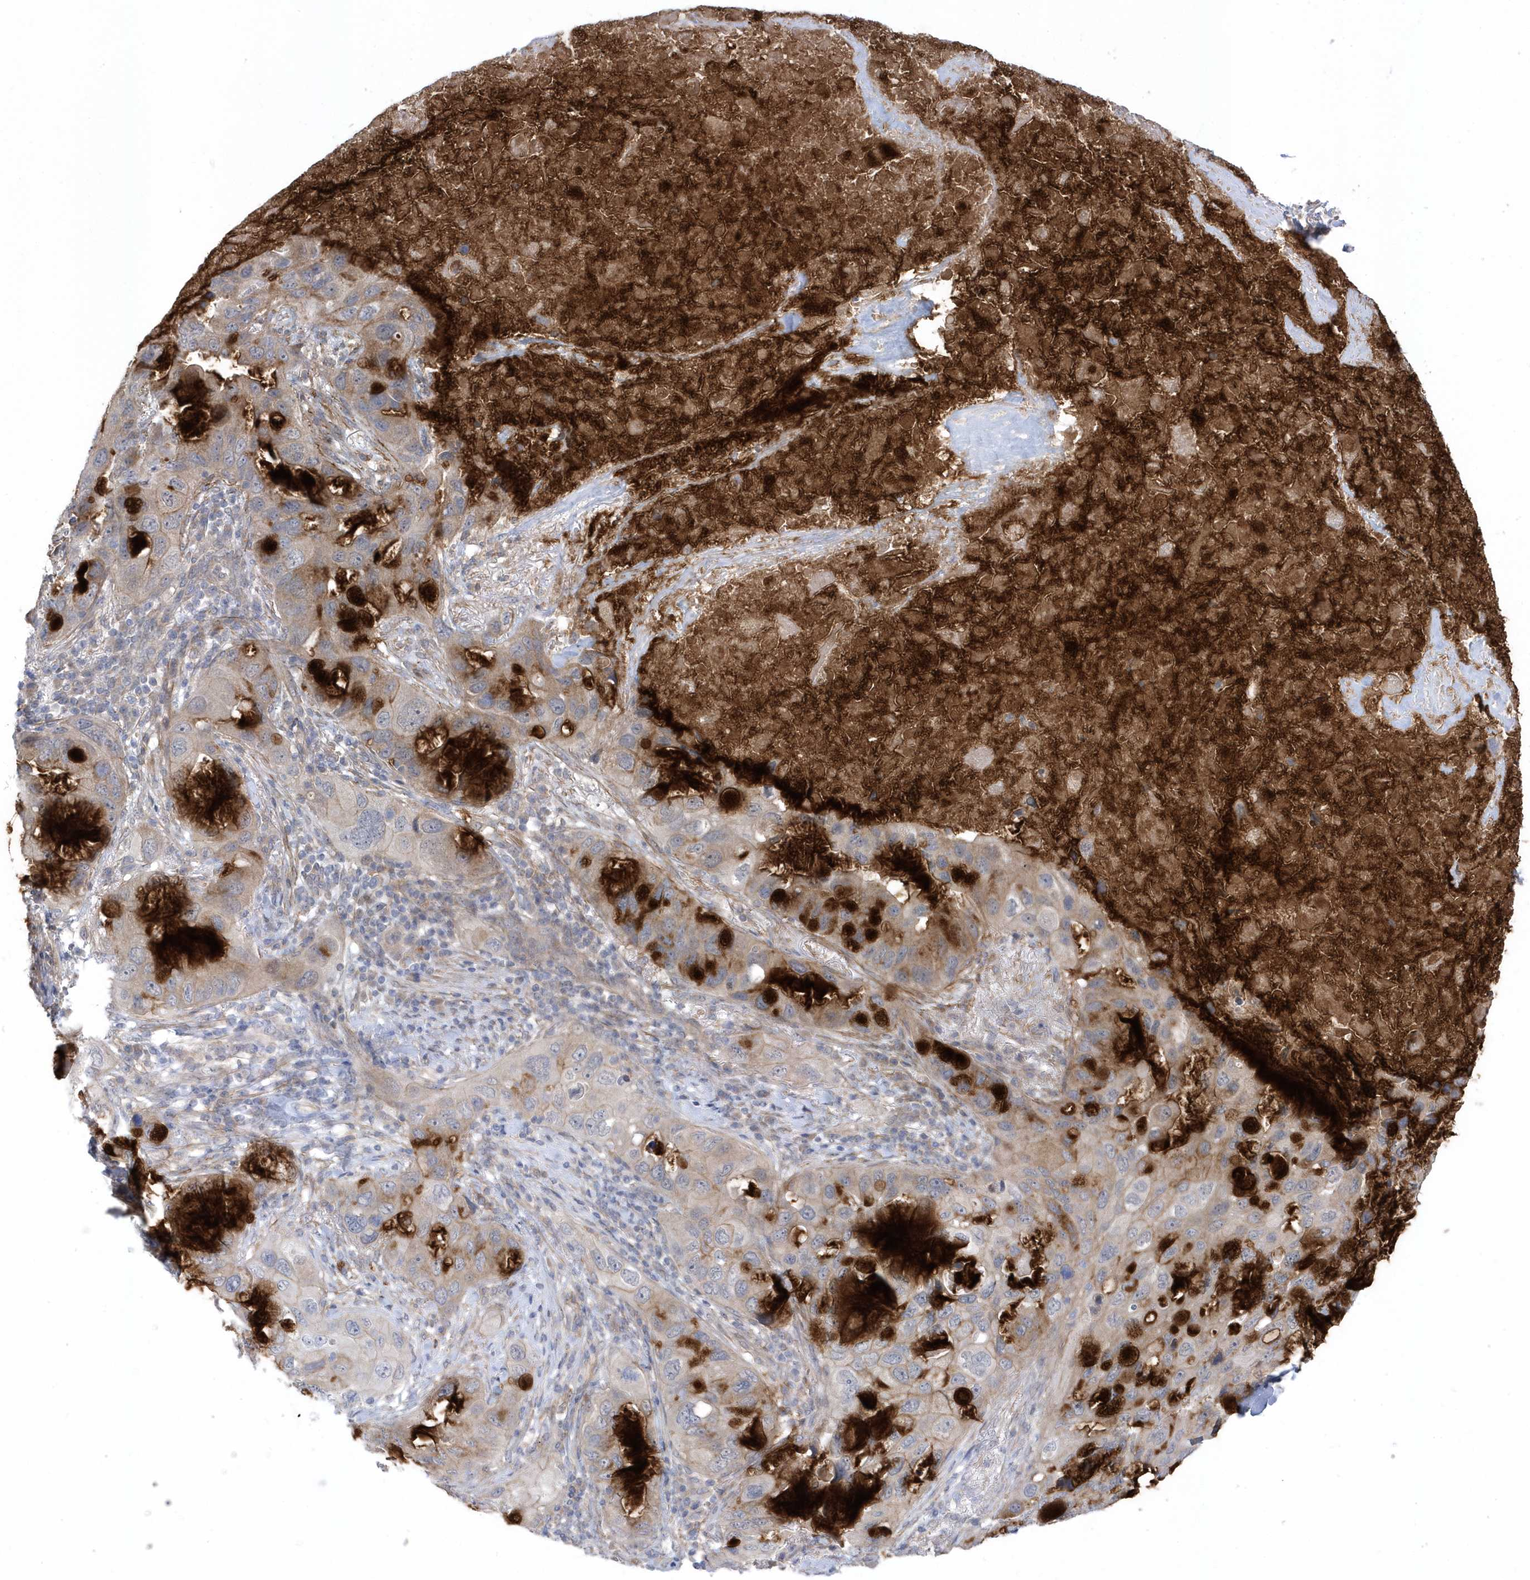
{"staining": {"intensity": "weak", "quantity": "<25%", "location": "cytoplasmic/membranous"}, "tissue": "lung cancer", "cell_type": "Tumor cells", "image_type": "cancer", "snomed": [{"axis": "morphology", "description": "Squamous cell carcinoma, NOS"}, {"axis": "topography", "description": "Lung"}], "caption": "The immunohistochemistry image has no significant staining in tumor cells of lung cancer tissue.", "gene": "ANAPC1", "patient": {"sex": "female", "age": 73}}